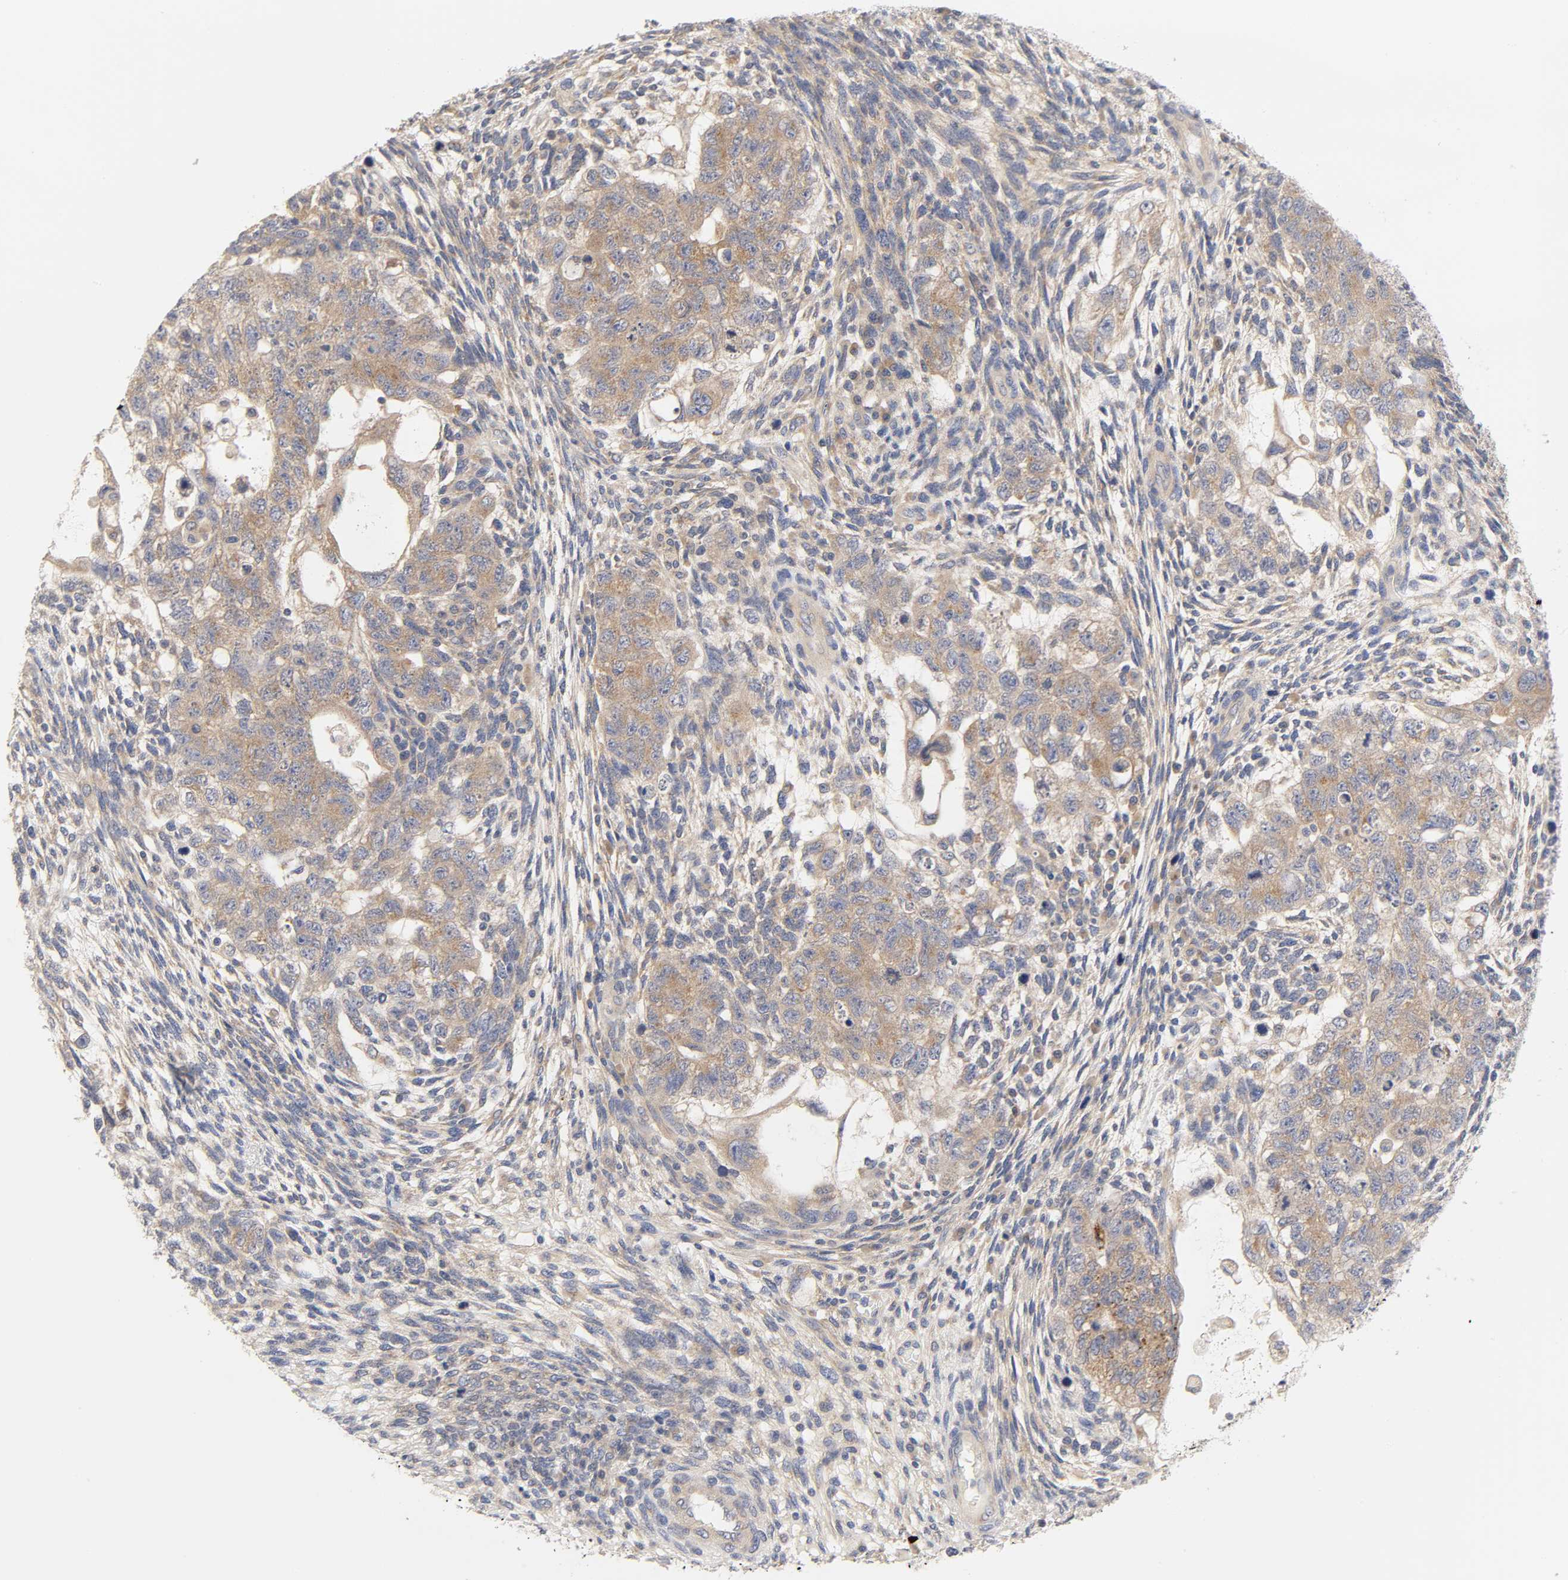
{"staining": {"intensity": "weak", "quantity": ">75%", "location": "cytoplasmic/membranous"}, "tissue": "testis cancer", "cell_type": "Tumor cells", "image_type": "cancer", "snomed": [{"axis": "morphology", "description": "Normal tissue, NOS"}, {"axis": "morphology", "description": "Carcinoma, Embryonal, NOS"}, {"axis": "topography", "description": "Testis"}], "caption": "Protein expression analysis of human testis embryonal carcinoma reveals weak cytoplasmic/membranous staining in about >75% of tumor cells.", "gene": "C17orf75", "patient": {"sex": "male", "age": 36}}